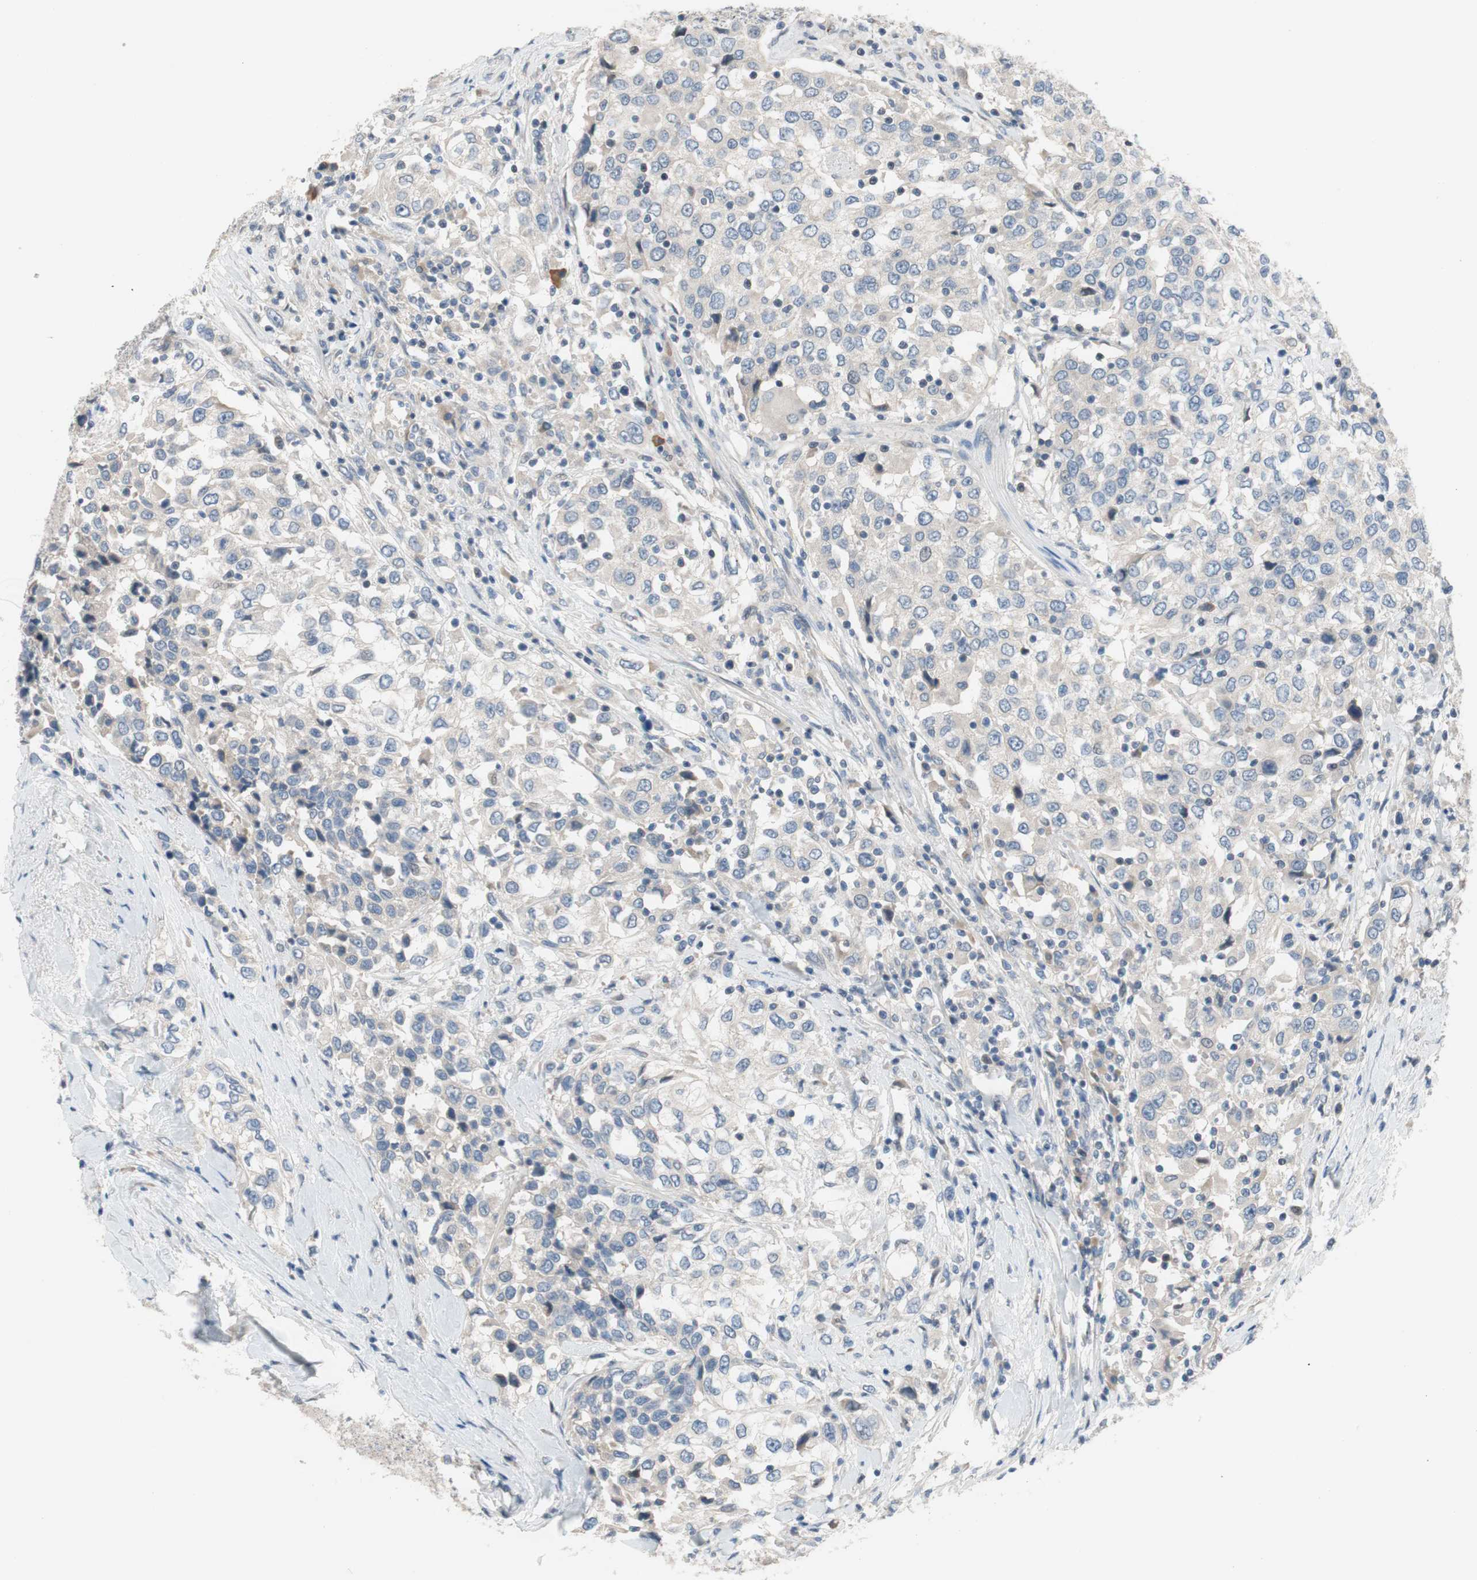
{"staining": {"intensity": "negative", "quantity": "none", "location": "none"}, "tissue": "urothelial cancer", "cell_type": "Tumor cells", "image_type": "cancer", "snomed": [{"axis": "morphology", "description": "Urothelial carcinoma, High grade"}, {"axis": "topography", "description": "Urinary bladder"}], "caption": "This photomicrograph is of urothelial cancer stained with IHC to label a protein in brown with the nuclei are counter-stained blue. There is no positivity in tumor cells. (DAB (3,3'-diaminobenzidine) IHC, high magnification).", "gene": "TACR3", "patient": {"sex": "female", "age": 80}}